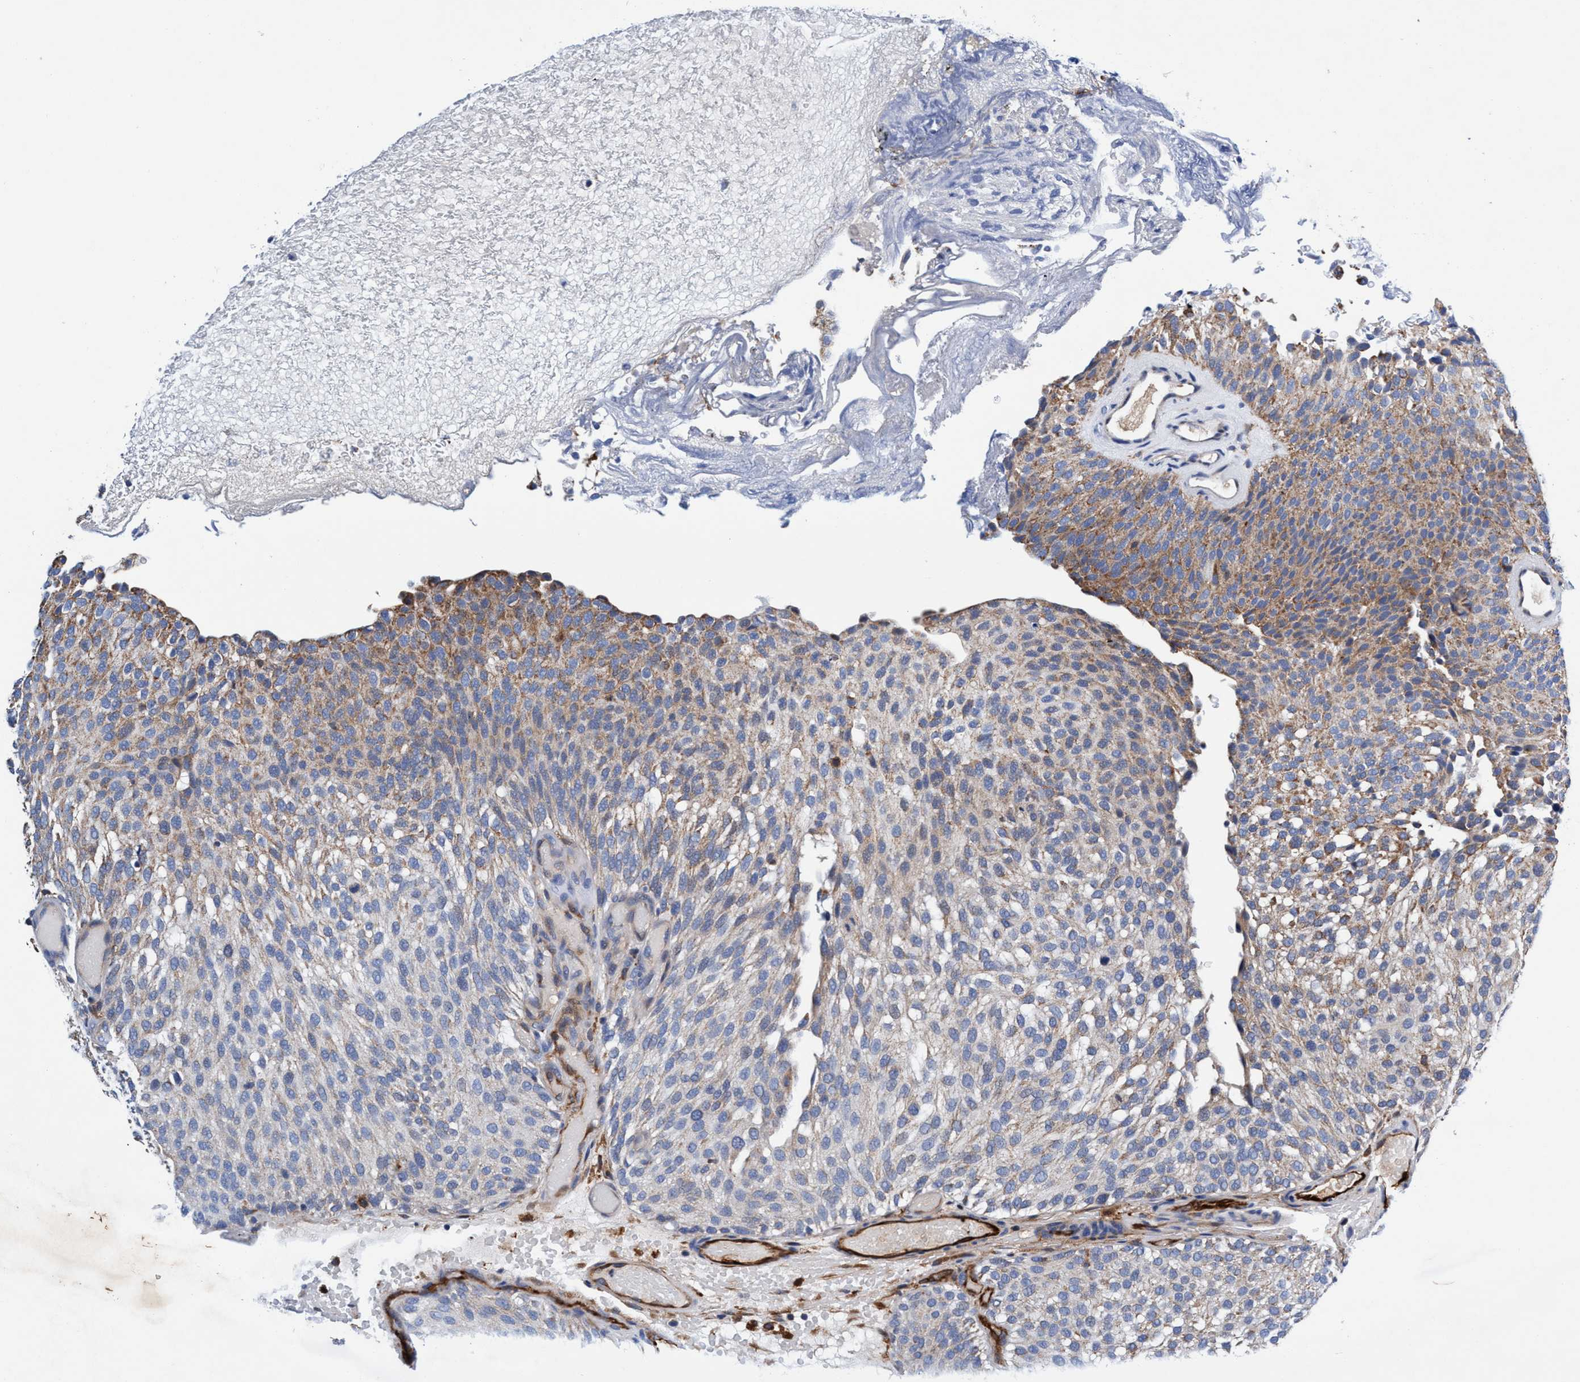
{"staining": {"intensity": "moderate", "quantity": "25%-75%", "location": "cytoplasmic/membranous"}, "tissue": "urothelial cancer", "cell_type": "Tumor cells", "image_type": "cancer", "snomed": [{"axis": "morphology", "description": "Urothelial carcinoma, Low grade"}, {"axis": "topography", "description": "Urinary bladder"}], "caption": "Tumor cells exhibit medium levels of moderate cytoplasmic/membranous staining in approximately 25%-75% of cells in urothelial cancer.", "gene": "UBALD2", "patient": {"sex": "male", "age": 78}}